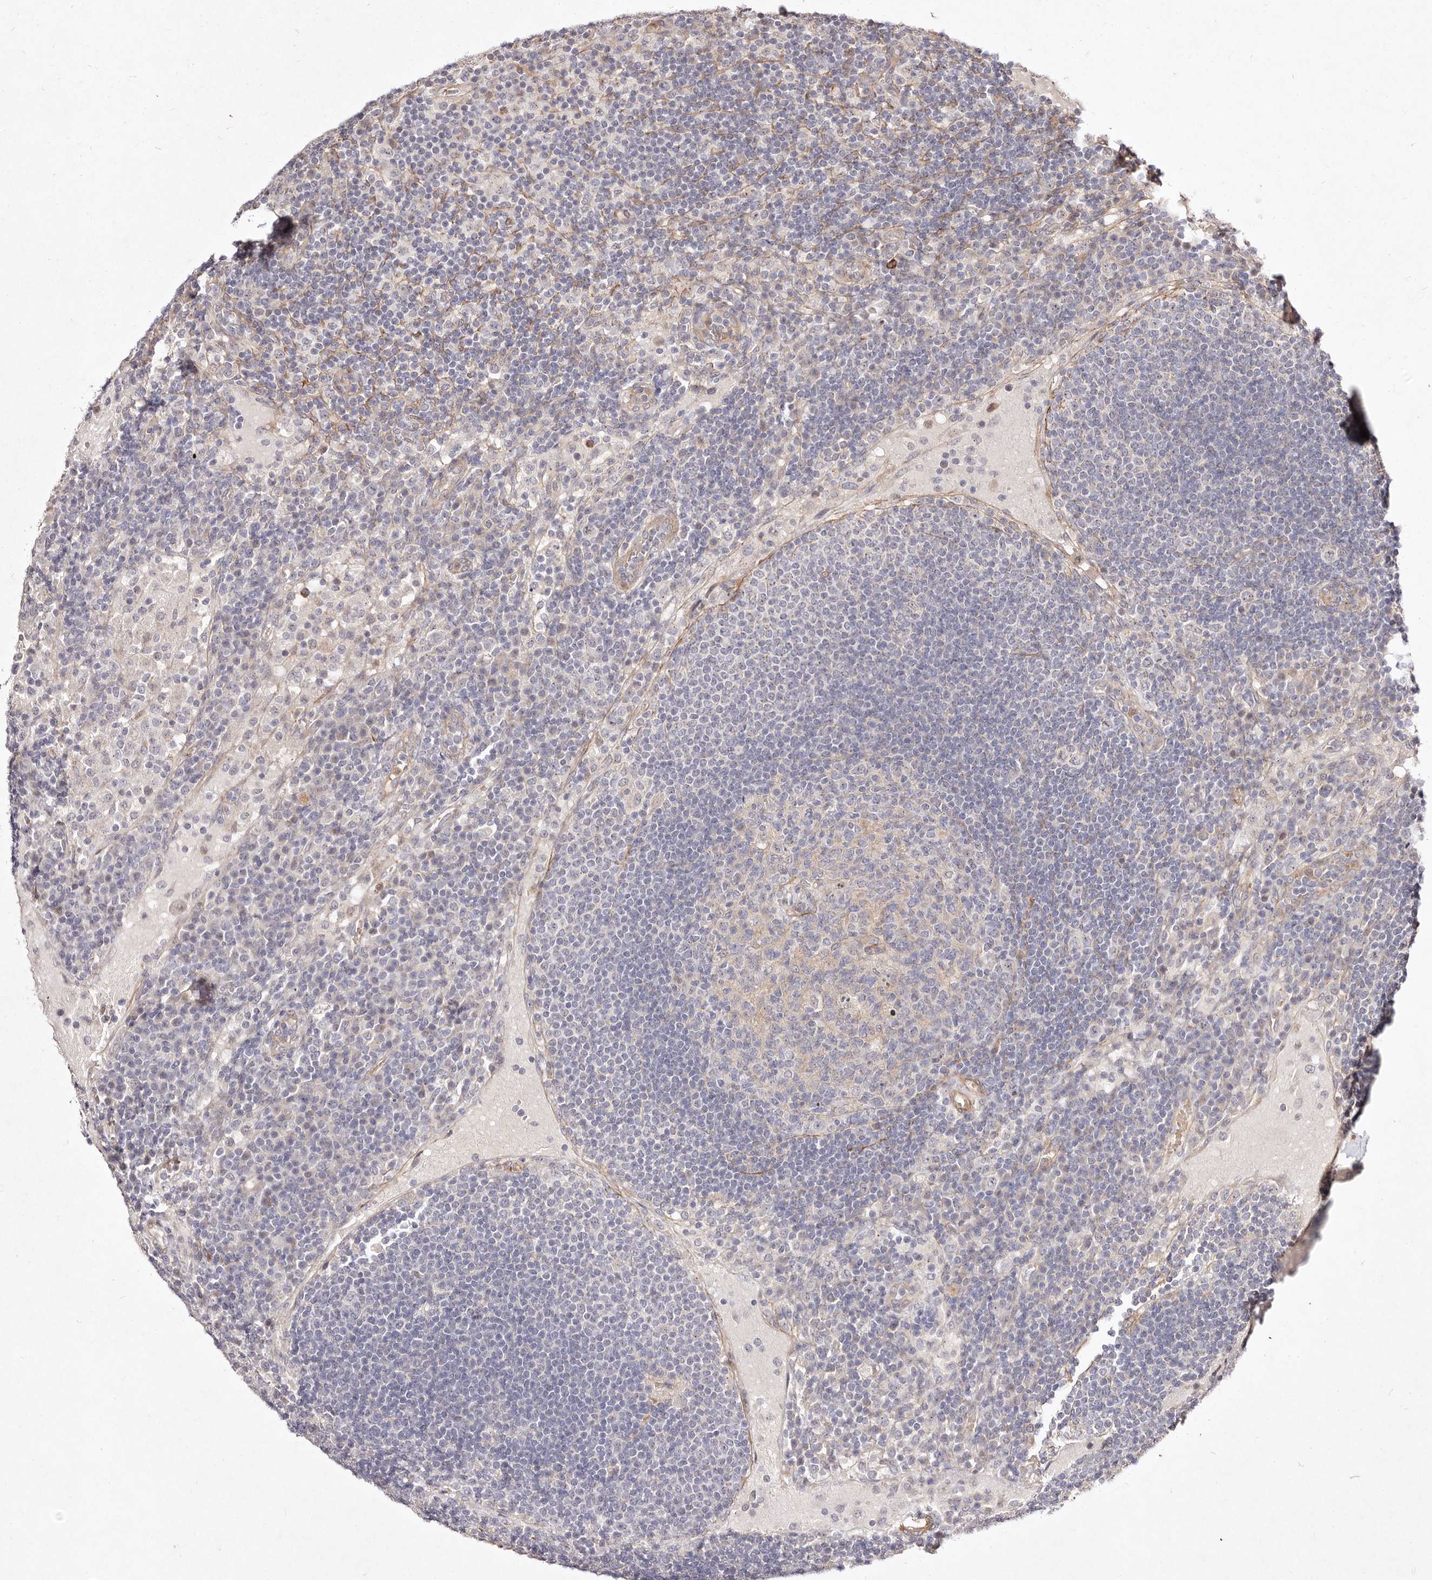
{"staining": {"intensity": "negative", "quantity": "none", "location": "none"}, "tissue": "lymph node", "cell_type": "Germinal center cells", "image_type": "normal", "snomed": [{"axis": "morphology", "description": "Normal tissue, NOS"}, {"axis": "topography", "description": "Lymph node"}], "caption": "This image is of benign lymph node stained with IHC to label a protein in brown with the nuclei are counter-stained blue. There is no expression in germinal center cells.", "gene": "MTMR11", "patient": {"sex": "female", "age": 53}}